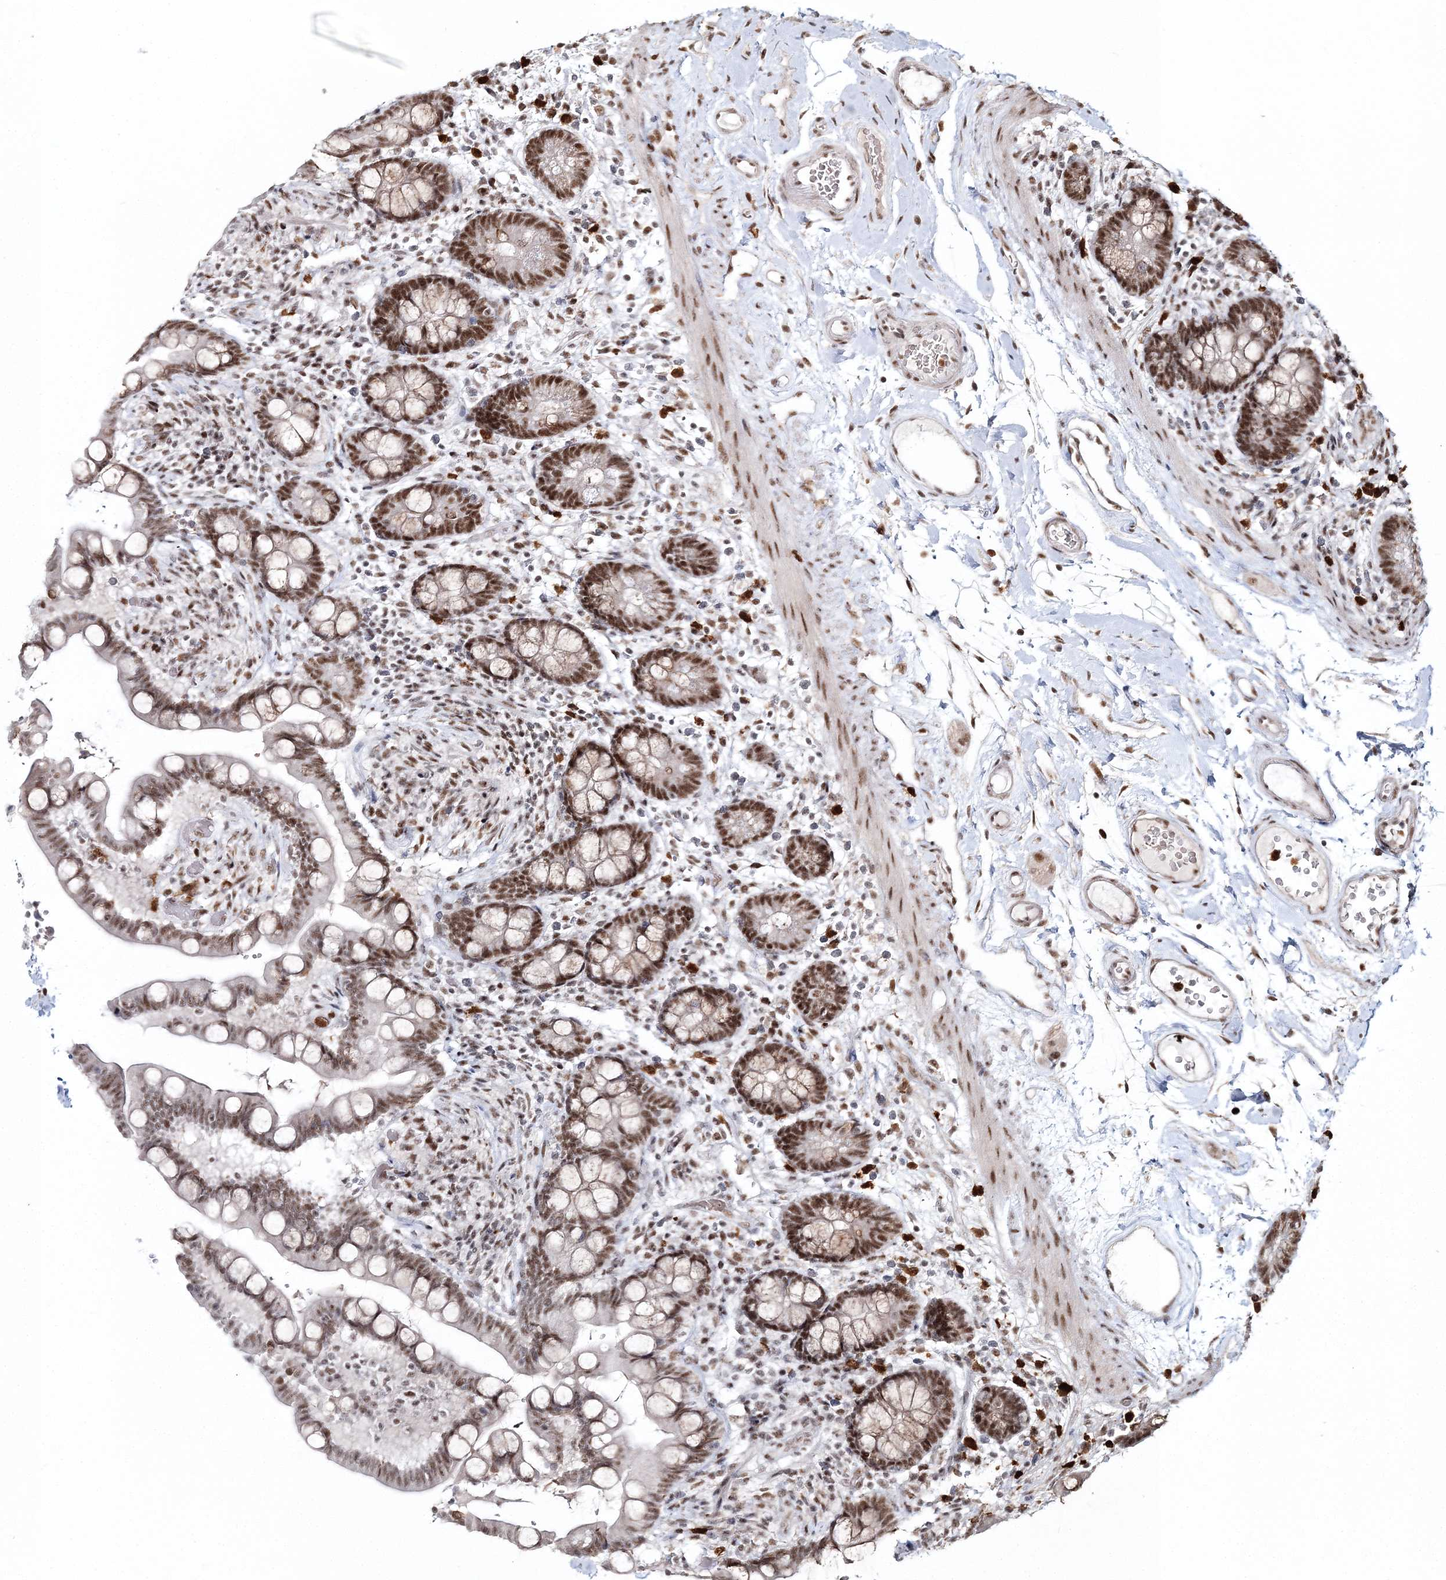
{"staining": {"intensity": "moderate", "quantity": ">75%", "location": "nuclear"}, "tissue": "colon", "cell_type": "Endothelial cells", "image_type": "normal", "snomed": [{"axis": "morphology", "description": "Normal tissue, NOS"}, {"axis": "topography", "description": "Colon"}], "caption": "The photomicrograph exhibits staining of benign colon, revealing moderate nuclear protein expression (brown color) within endothelial cells.", "gene": "ENSG00000290315", "patient": {"sex": "male", "age": 73}}